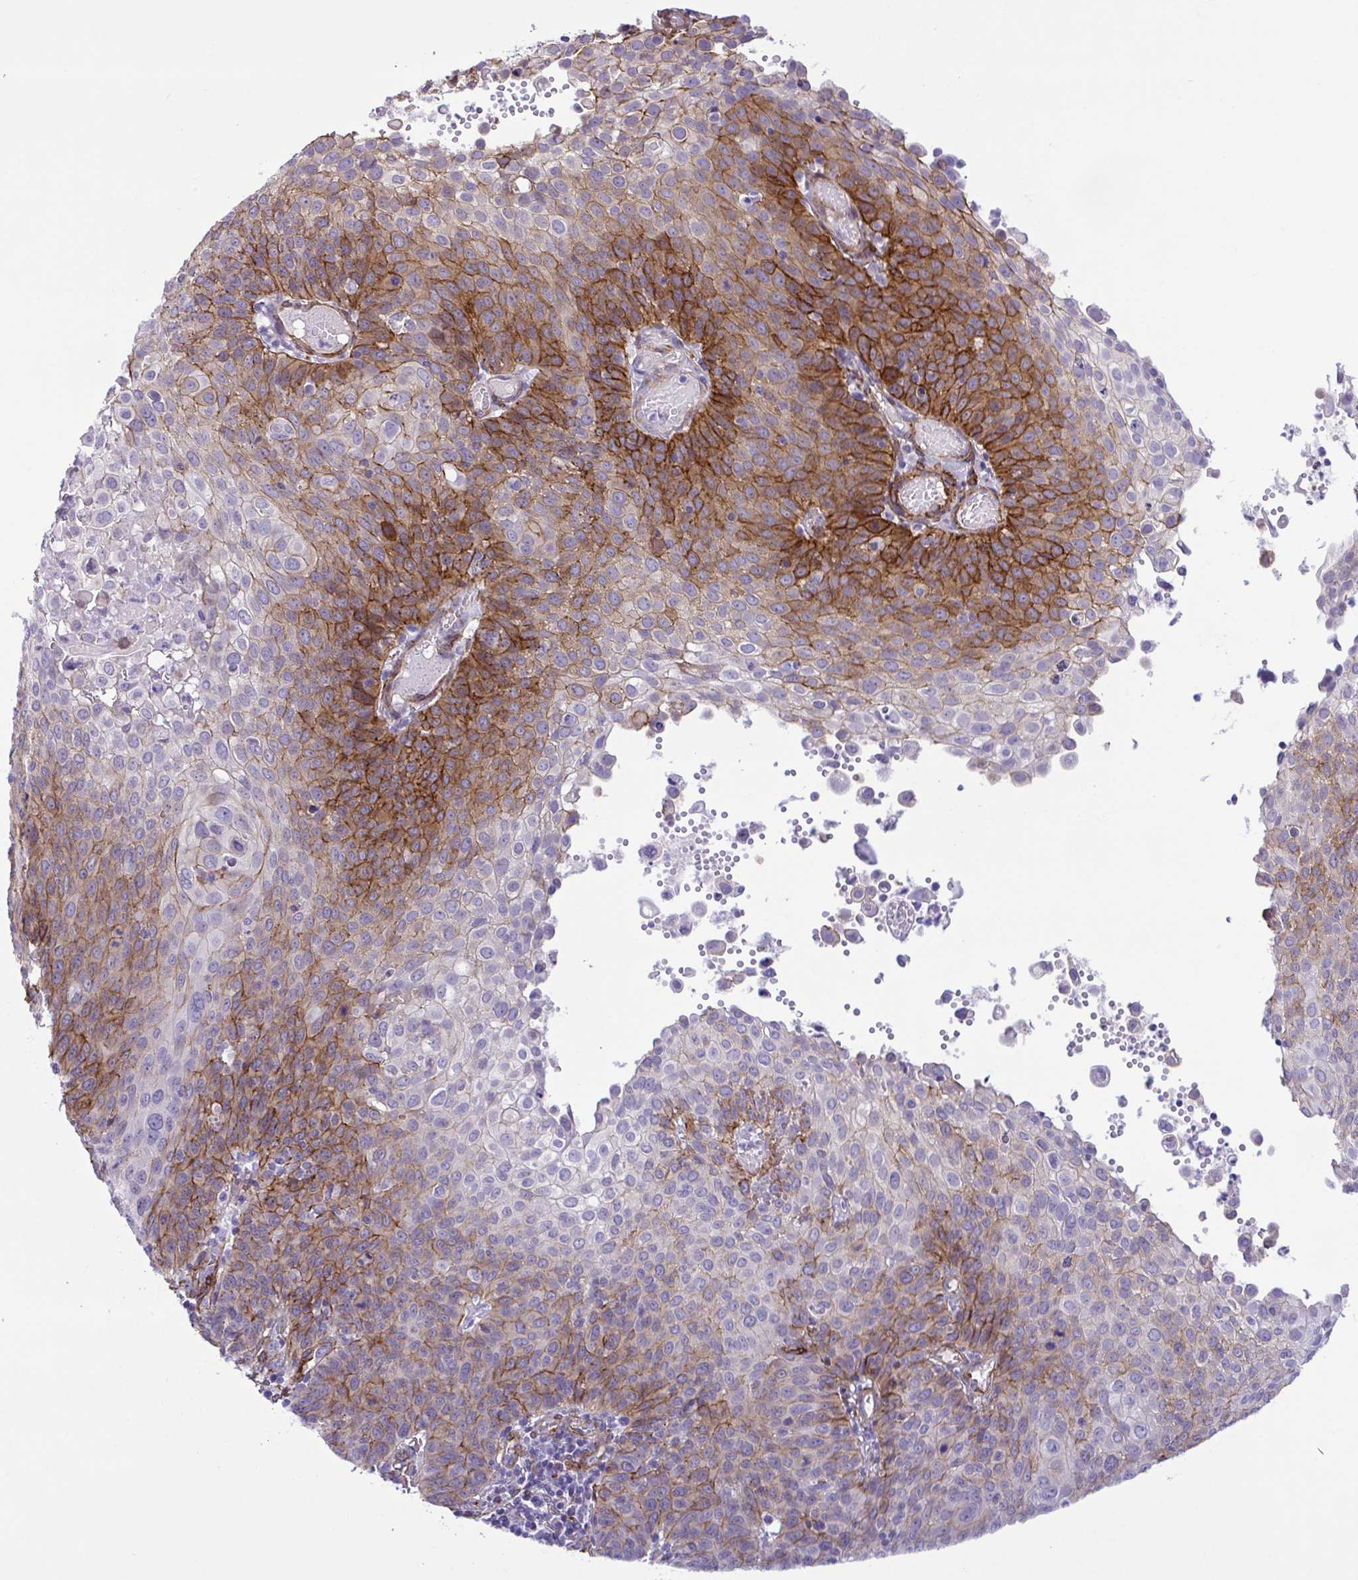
{"staining": {"intensity": "strong", "quantity": "25%-75%", "location": "cytoplasmic/membranous"}, "tissue": "cervical cancer", "cell_type": "Tumor cells", "image_type": "cancer", "snomed": [{"axis": "morphology", "description": "Squamous cell carcinoma, NOS"}, {"axis": "topography", "description": "Cervix"}], "caption": "The histopathology image reveals a brown stain indicating the presence of a protein in the cytoplasmic/membranous of tumor cells in cervical cancer (squamous cell carcinoma).", "gene": "SYNPO2L", "patient": {"sex": "female", "age": 65}}